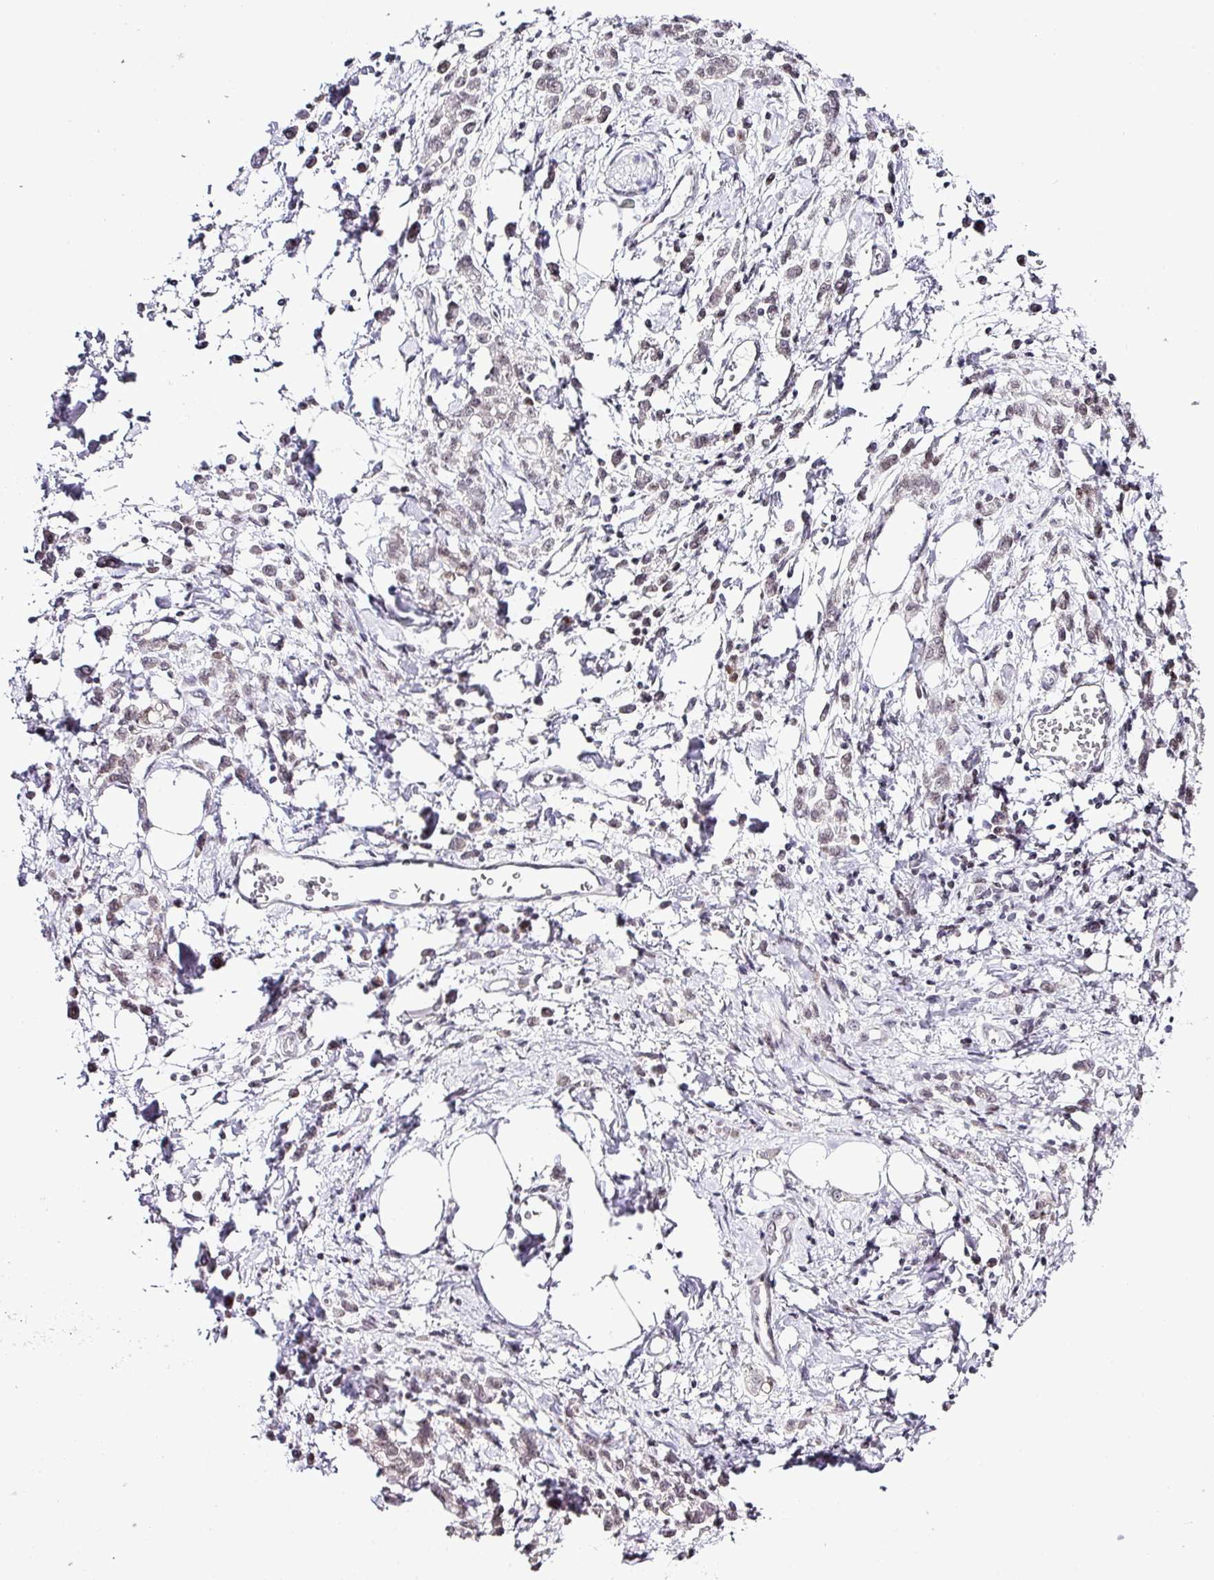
{"staining": {"intensity": "negative", "quantity": "none", "location": "none"}, "tissue": "stomach cancer", "cell_type": "Tumor cells", "image_type": "cancer", "snomed": [{"axis": "morphology", "description": "Adenocarcinoma, NOS"}, {"axis": "topography", "description": "Stomach"}], "caption": "Immunohistochemical staining of human stomach cancer reveals no significant staining in tumor cells.", "gene": "FAM32A", "patient": {"sex": "male", "age": 77}}